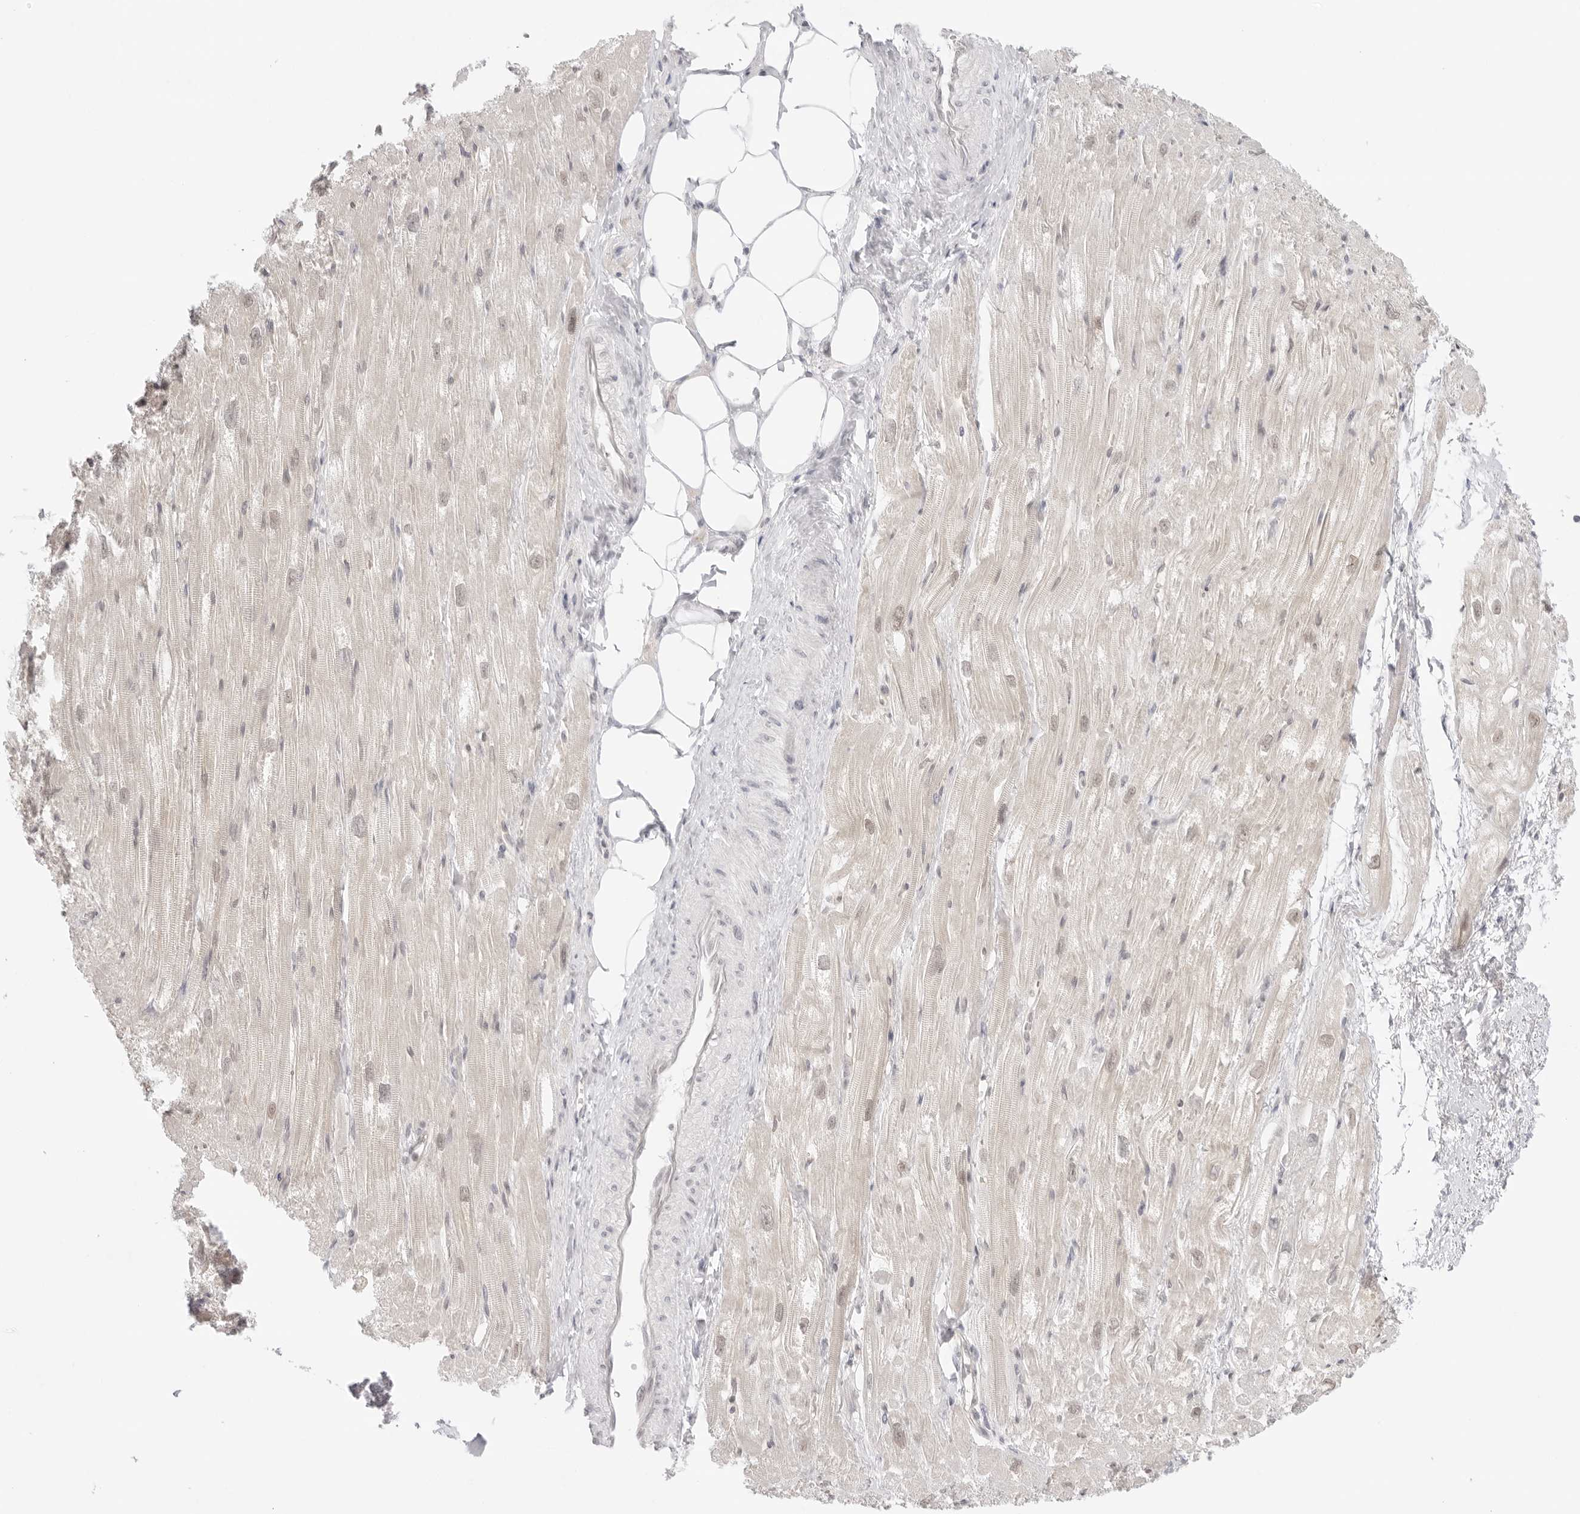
{"staining": {"intensity": "weak", "quantity": "<25%", "location": "cytoplasmic/membranous,nuclear"}, "tissue": "heart muscle", "cell_type": "Cardiomyocytes", "image_type": "normal", "snomed": [{"axis": "morphology", "description": "Normal tissue, NOS"}, {"axis": "topography", "description": "Heart"}], "caption": "IHC image of normal heart muscle: human heart muscle stained with DAB displays no significant protein staining in cardiomyocytes.", "gene": "MED18", "patient": {"sex": "male", "age": 50}}